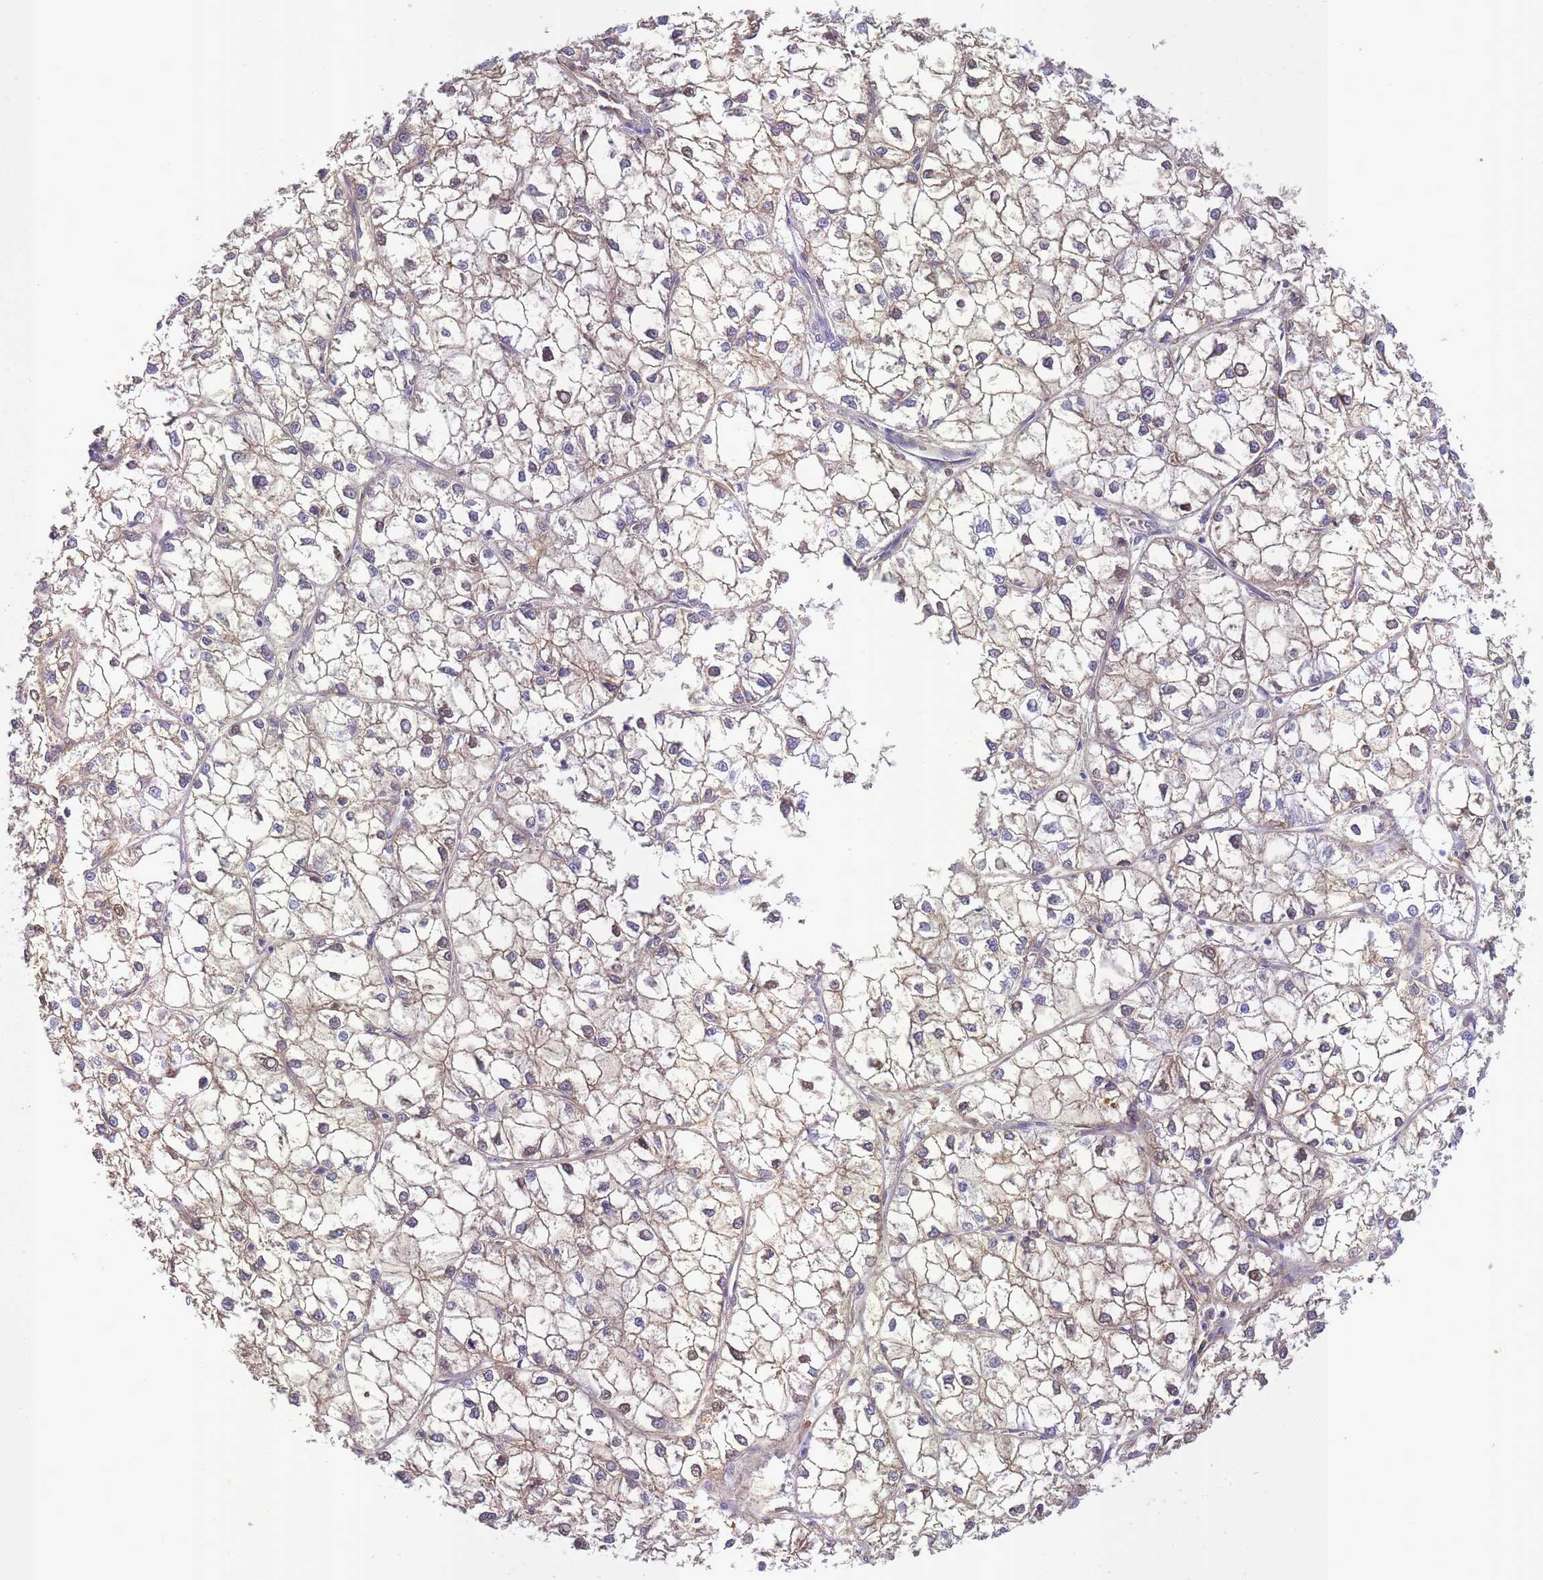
{"staining": {"intensity": "negative", "quantity": "none", "location": "none"}, "tissue": "liver cancer", "cell_type": "Tumor cells", "image_type": "cancer", "snomed": [{"axis": "morphology", "description": "Carcinoma, Hepatocellular, NOS"}, {"axis": "topography", "description": "Liver"}], "caption": "A high-resolution photomicrograph shows immunohistochemistry (IHC) staining of liver cancer (hepatocellular carcinoma), which exhibits no significant staining in tumor cells.", "gene": "IGKV1D-42", "patient": {"sex": "female", "age": 43}}